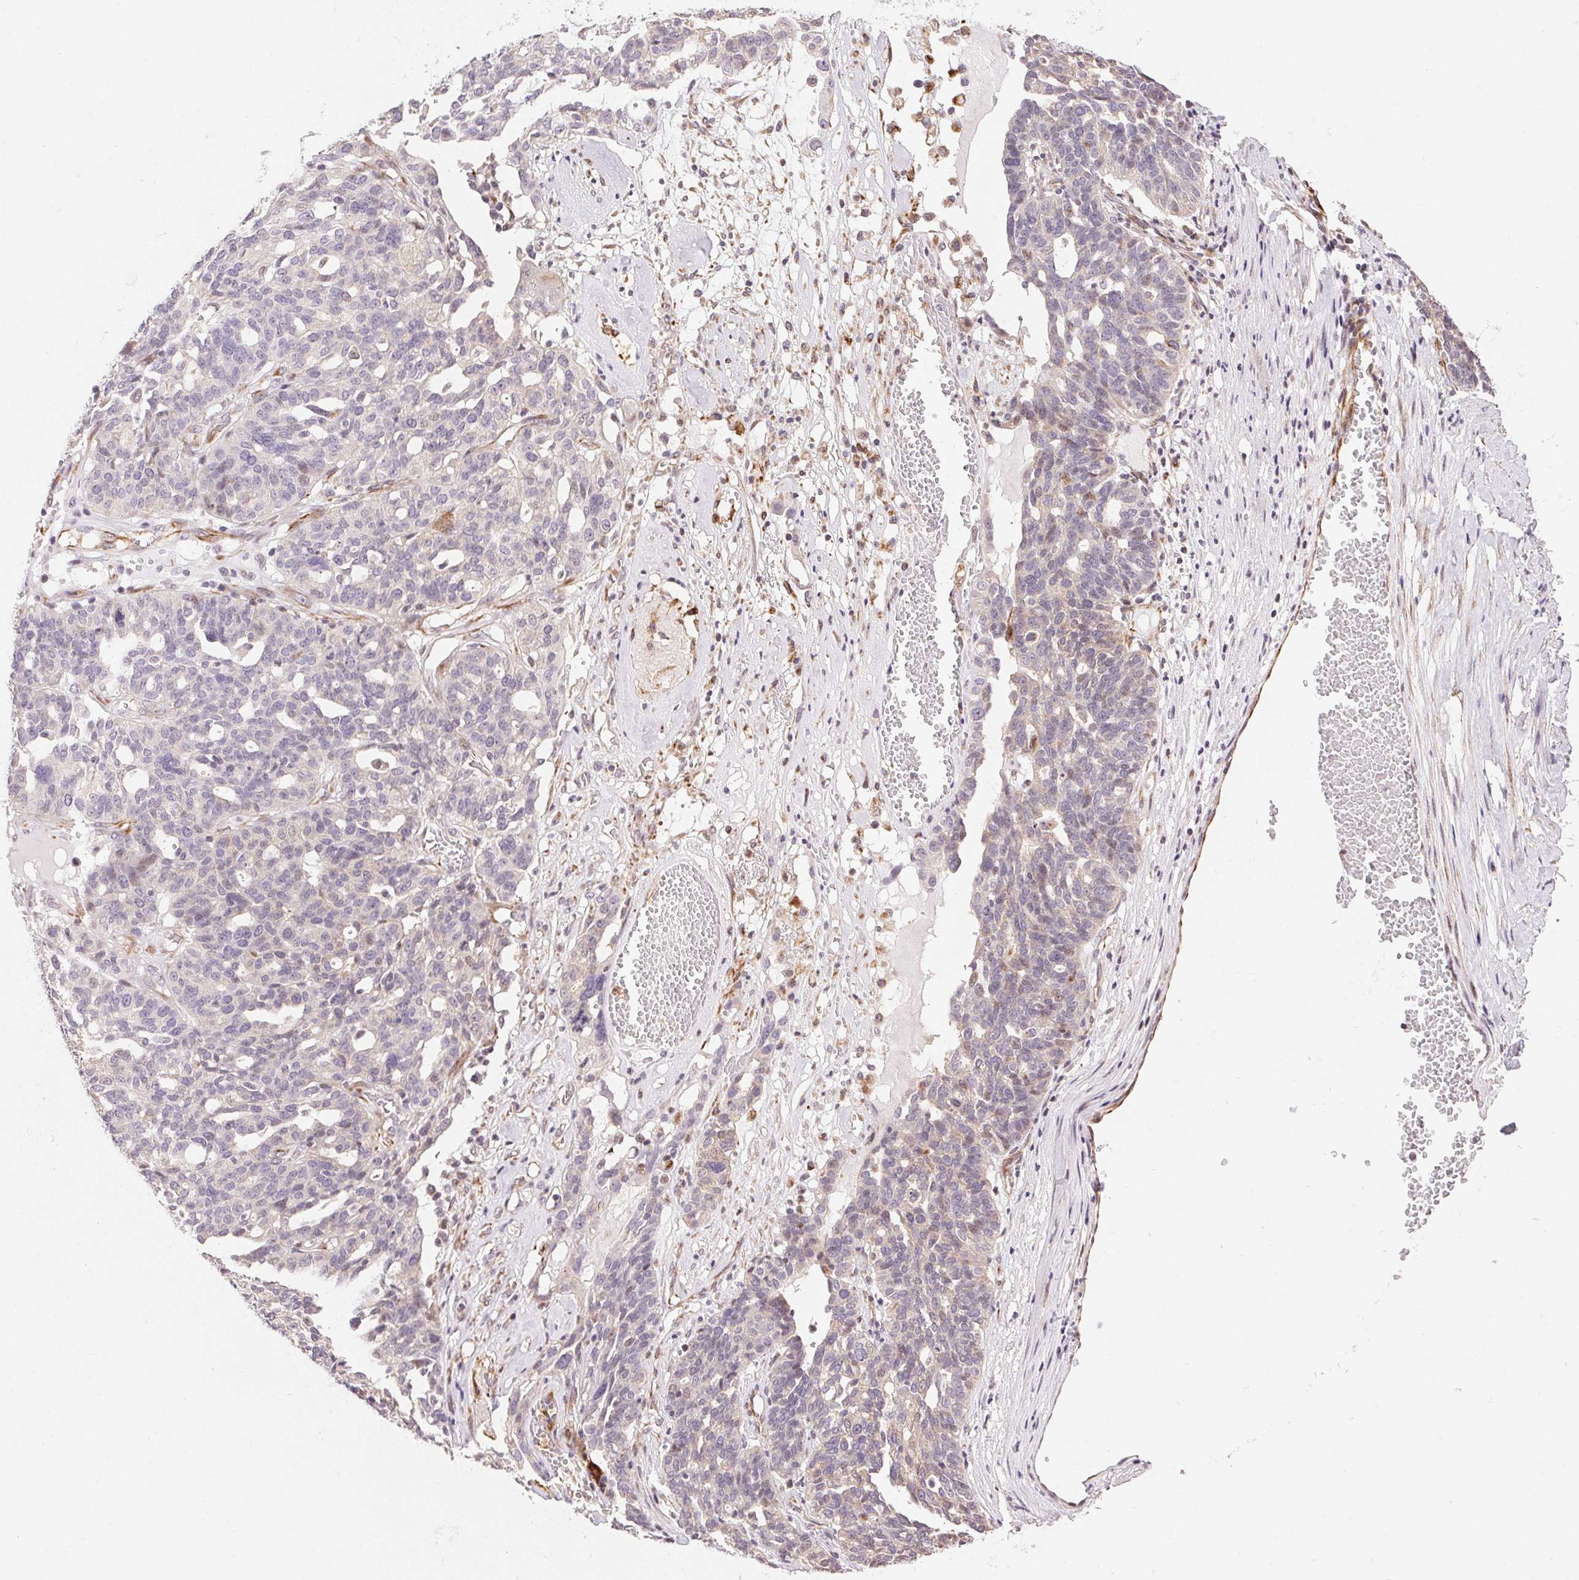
{"staining": {"intensity": "negative", "quantity": "none", "location": "none"}, "tissue": "ovarian cancer", "cell_type": "Tumor cells", "image_type": "cancer", "snomed": [{"axis": "morphology", "description": "Cystadenocarcinoma, serous, NOS"}, {"axis": "topography", "description": "Ovary"}], "caption": "The micrograph reveals no staining of tumor cells in ovarian cancer. (Stains: DAB immunohistochemistry (IHC) with hematoxylin counter stain, Microscopy: brightfield microscopy at high magnification).", "gene": "GYG2", "patient": {"sex": "female", "age": 59}}